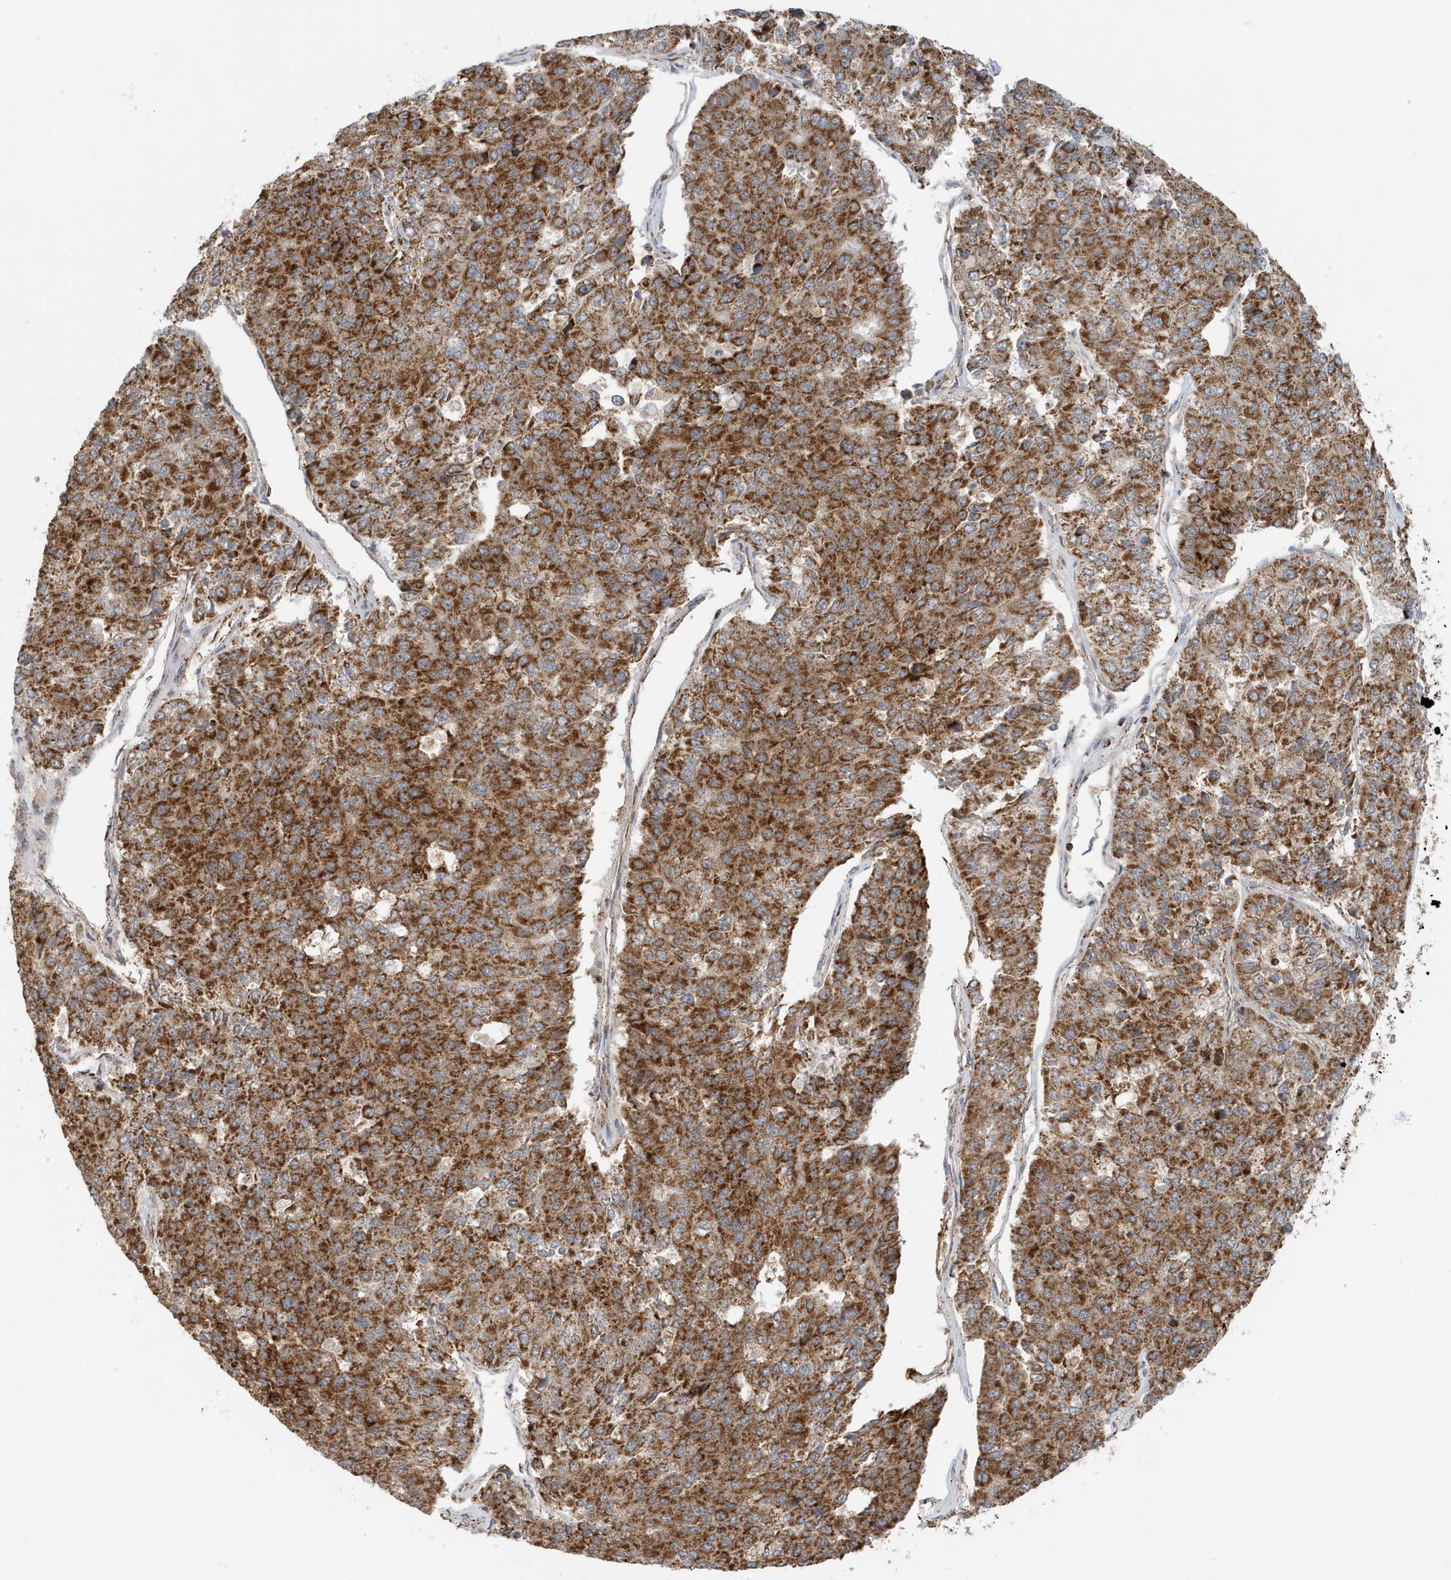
{"staining": {"intensity": "strong", "quantity": ">75%", "location": "cytoplasmic/membranous"}, "tissue": "pancreatic cancer", "cell_type": "Tumor cells", "image_type": "cancer", "snomed": [{"axis": "morphology", "description": "Adenocarcinoma, NOS"}, {"axis": "topography", "description": "Pancreas"}], "caption": "There is high levels of strong cytoplasmic/membranous positivity in tumor cells of pancreatic adenocarcinoma, as demonstrated by immunohistochemical staining (brown color).", "gene": "MAN1A1", "patient": {"sex": "male", "age": 50}}